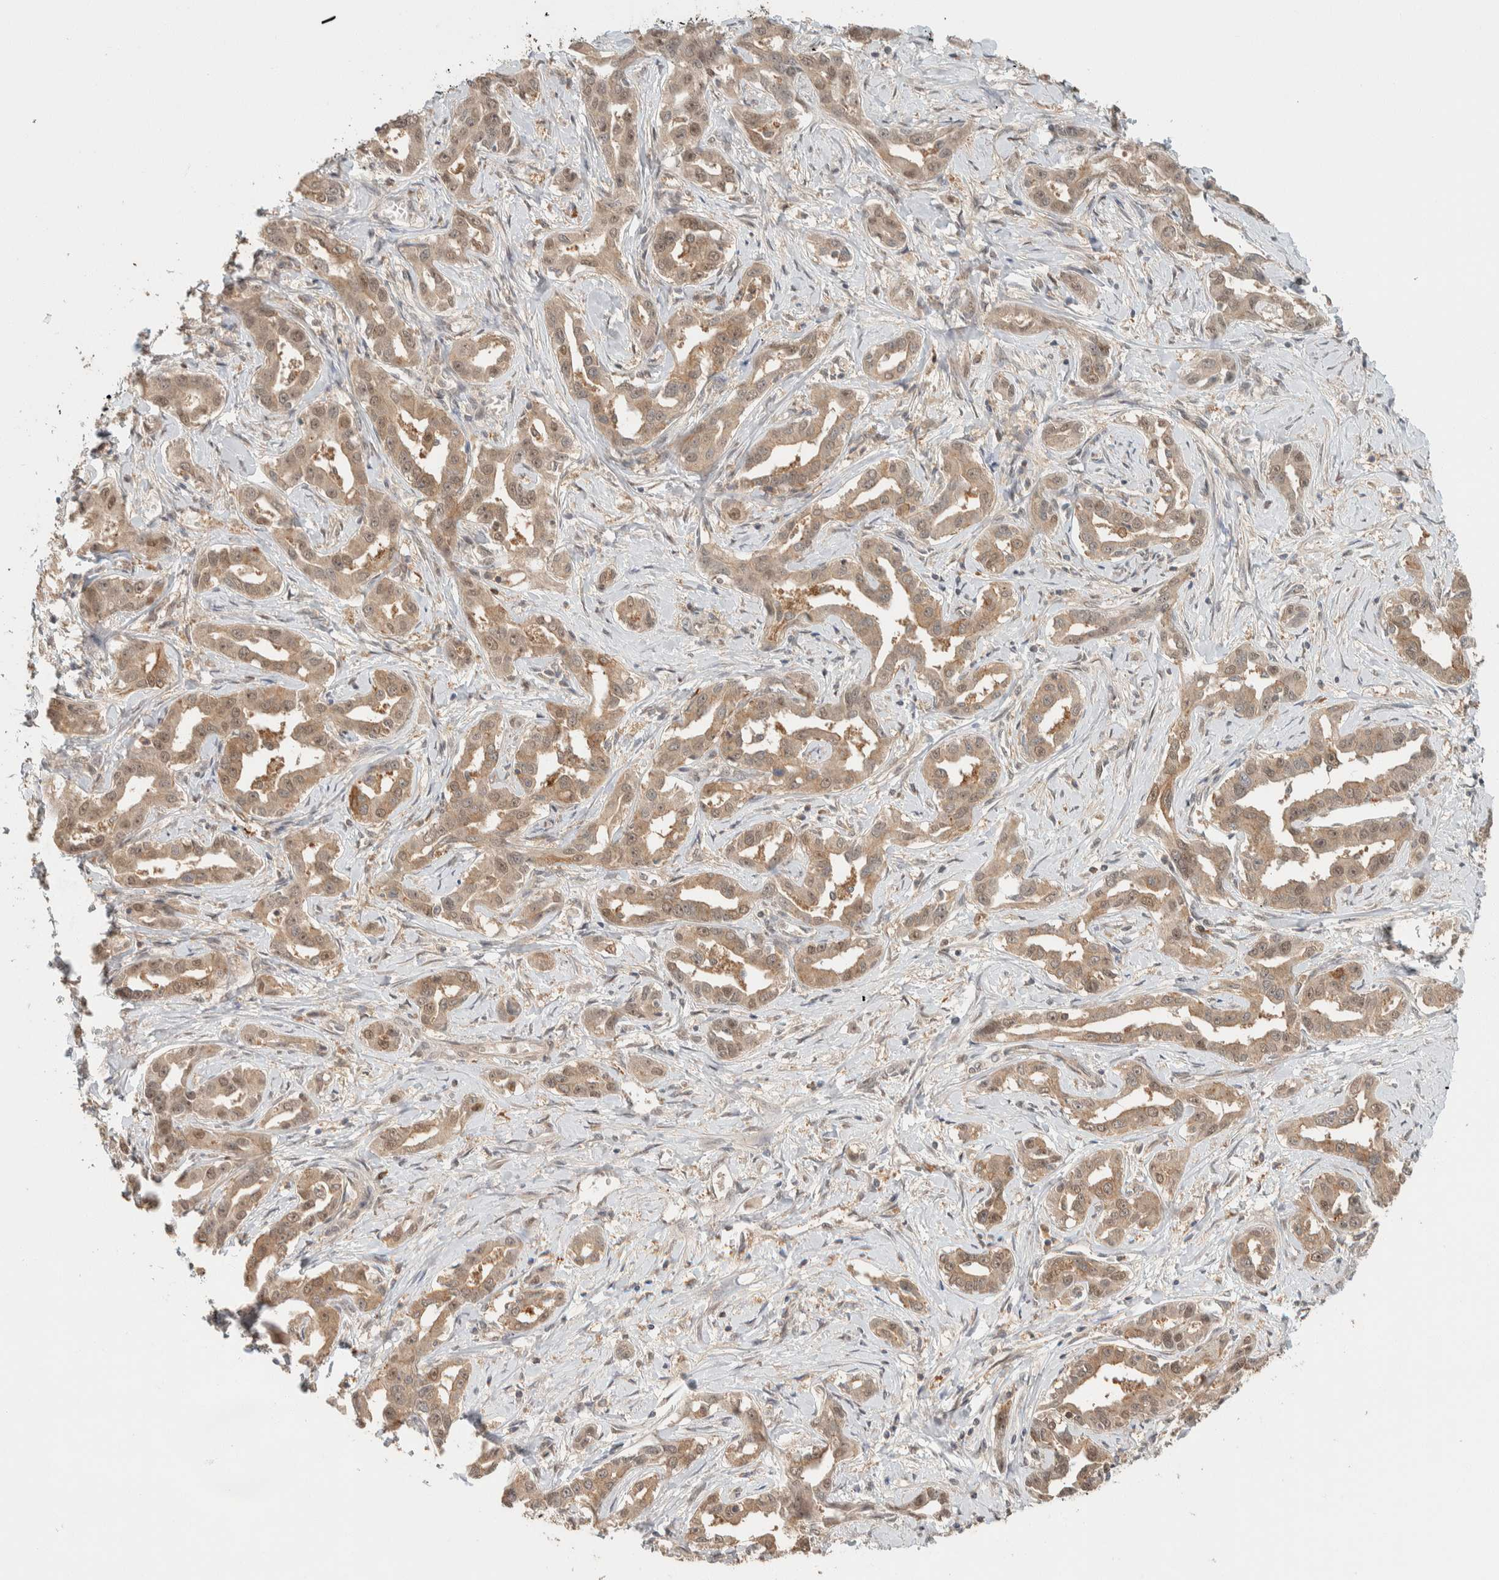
{"staining": {"intensity": "moderate", "quantity": ">75%", "location": "cytoplasmic/membranous,nuclear"}, "tissue": "liver cancer", "cell_type": "Tumor cells", "image_type": "cancer", "snomed": [{"axis": "morphology", "description": "Cholangiocarcinoma"}, {"axis": "topography", "description": "Liver"}], "caption": "The image demonstrates staining of cholangiocarcinoma (liver), revealing moderate cytoplasmic/membranous and nuclear protein expression (brown color) within tumor cells.", "gene": "ZNF567", "patient": {"sex": "male", "age": 59}}